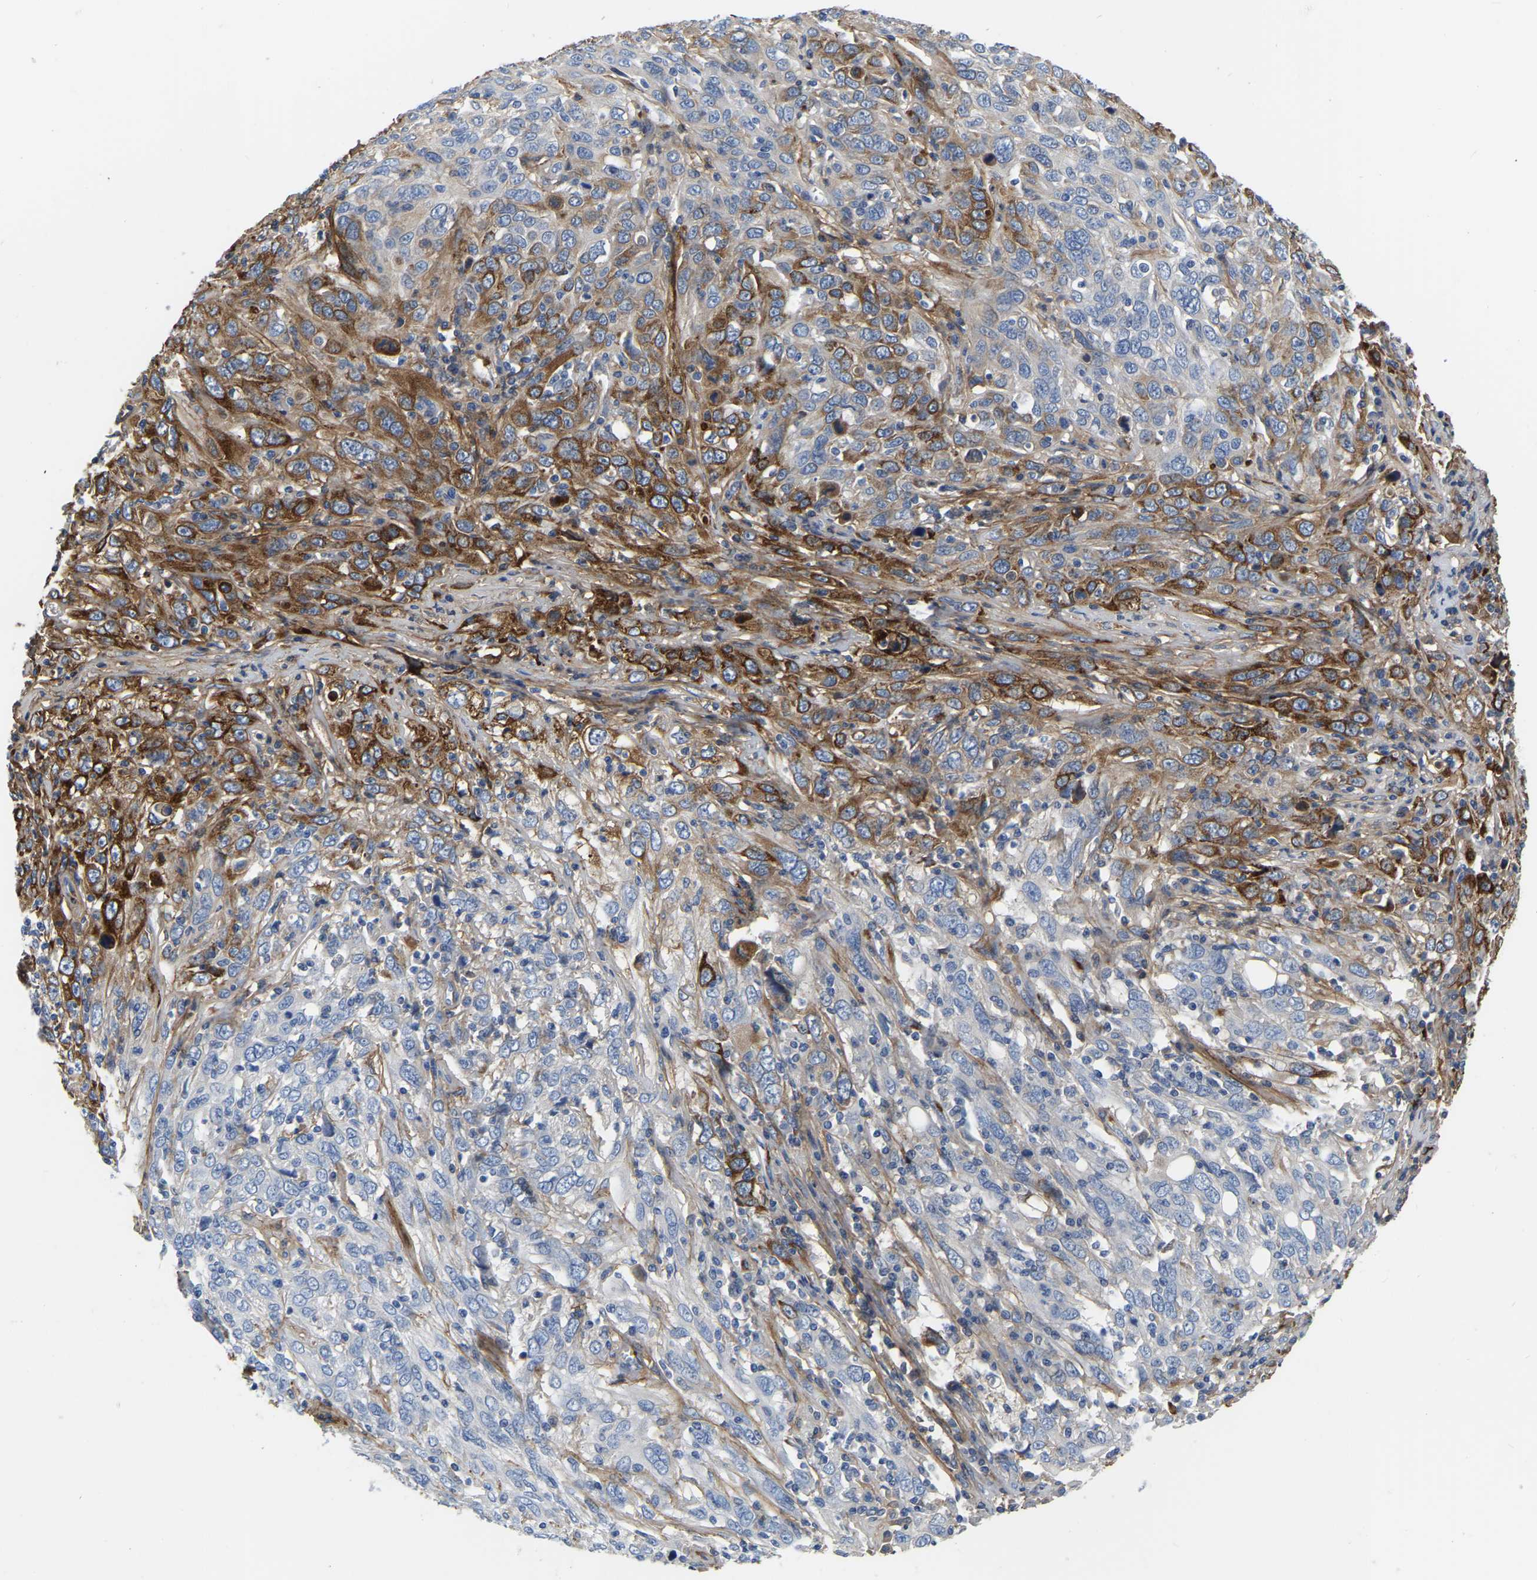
{"staining": {"intensity": "moderate", "quantity": "25%-75%", "location": "cytoplasmic/membranous"}, "tissue": "cervical cancer", "cell_type": "Tumor cells", "image_type": "cancer", "snomed": [{"axis": "morphology", "description": "Squamous cell carcinoma, NOS"}, {"axis": "topography", "description": "Cervix"}], "caption": "The histopathology image demonstrates immunohistochemical staining of cervical cancer (squamous cell carcinoma). There is moderate cytoplasmic/membranous staining is present in about 25%-75% of tumor cells.", "gene": "COL6A1", "patient": {"sex": "female", "age": 46}}